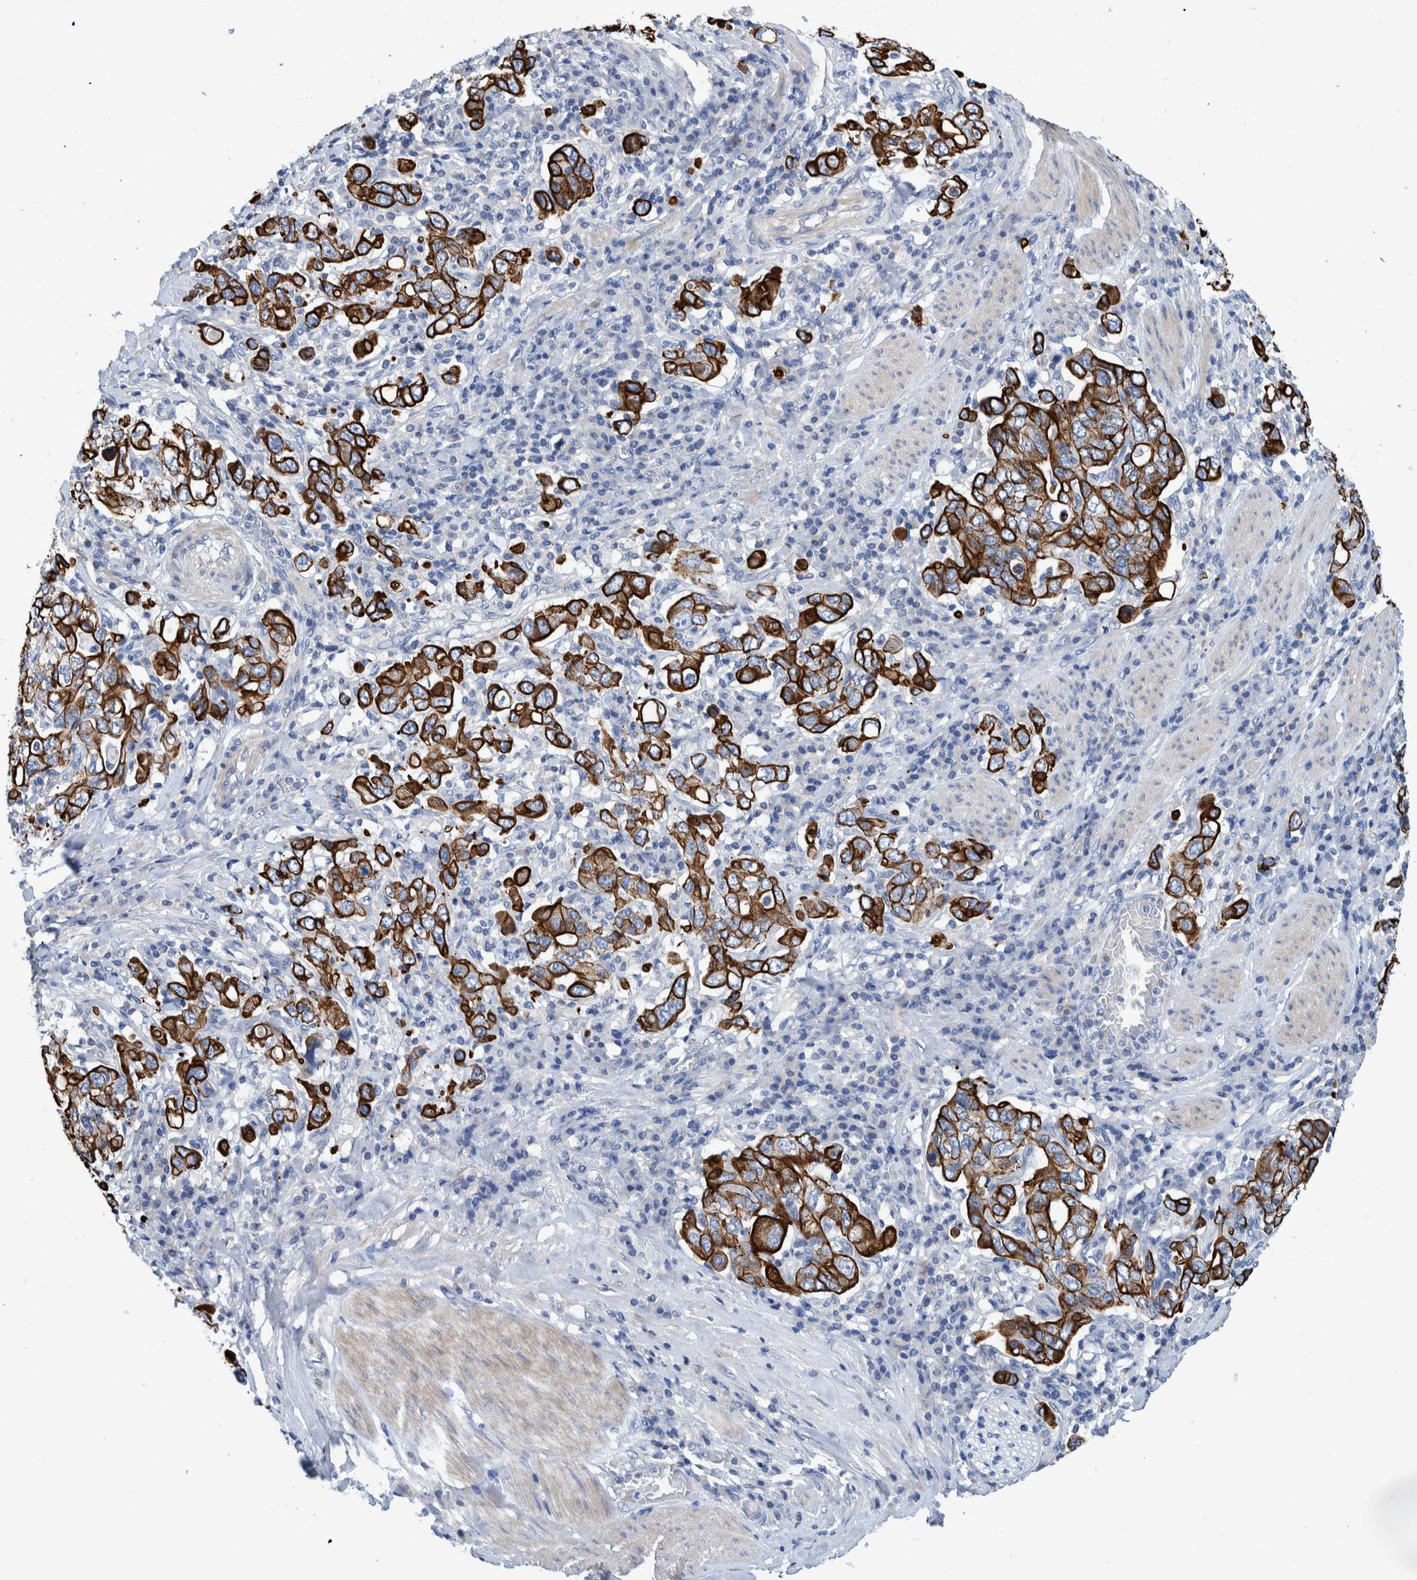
{"staining": {"intensity": "strong", "quantity": ">75%", "location": "cytoplasmic/membranous"}, "tissue": "stomach cancer", "cell_type": "Tumor cells", "image_type": "cancer", "snomed": [{"axis": "morphology", "description": "Adenocarcinoma, NOS"}, {"axis": "topography", "description": "Stomach, upper"}], "caption": "Protein analysis of adenocarcinoma (stomach) tissue reveals strong cytoplasmic/membranous staining in about >75% of tumor cells. (brown staining indicates protein expression, while blue staining denotes nuclei).", "gene": "MKS1", "patient": {"sex": "male", "age": 62}}